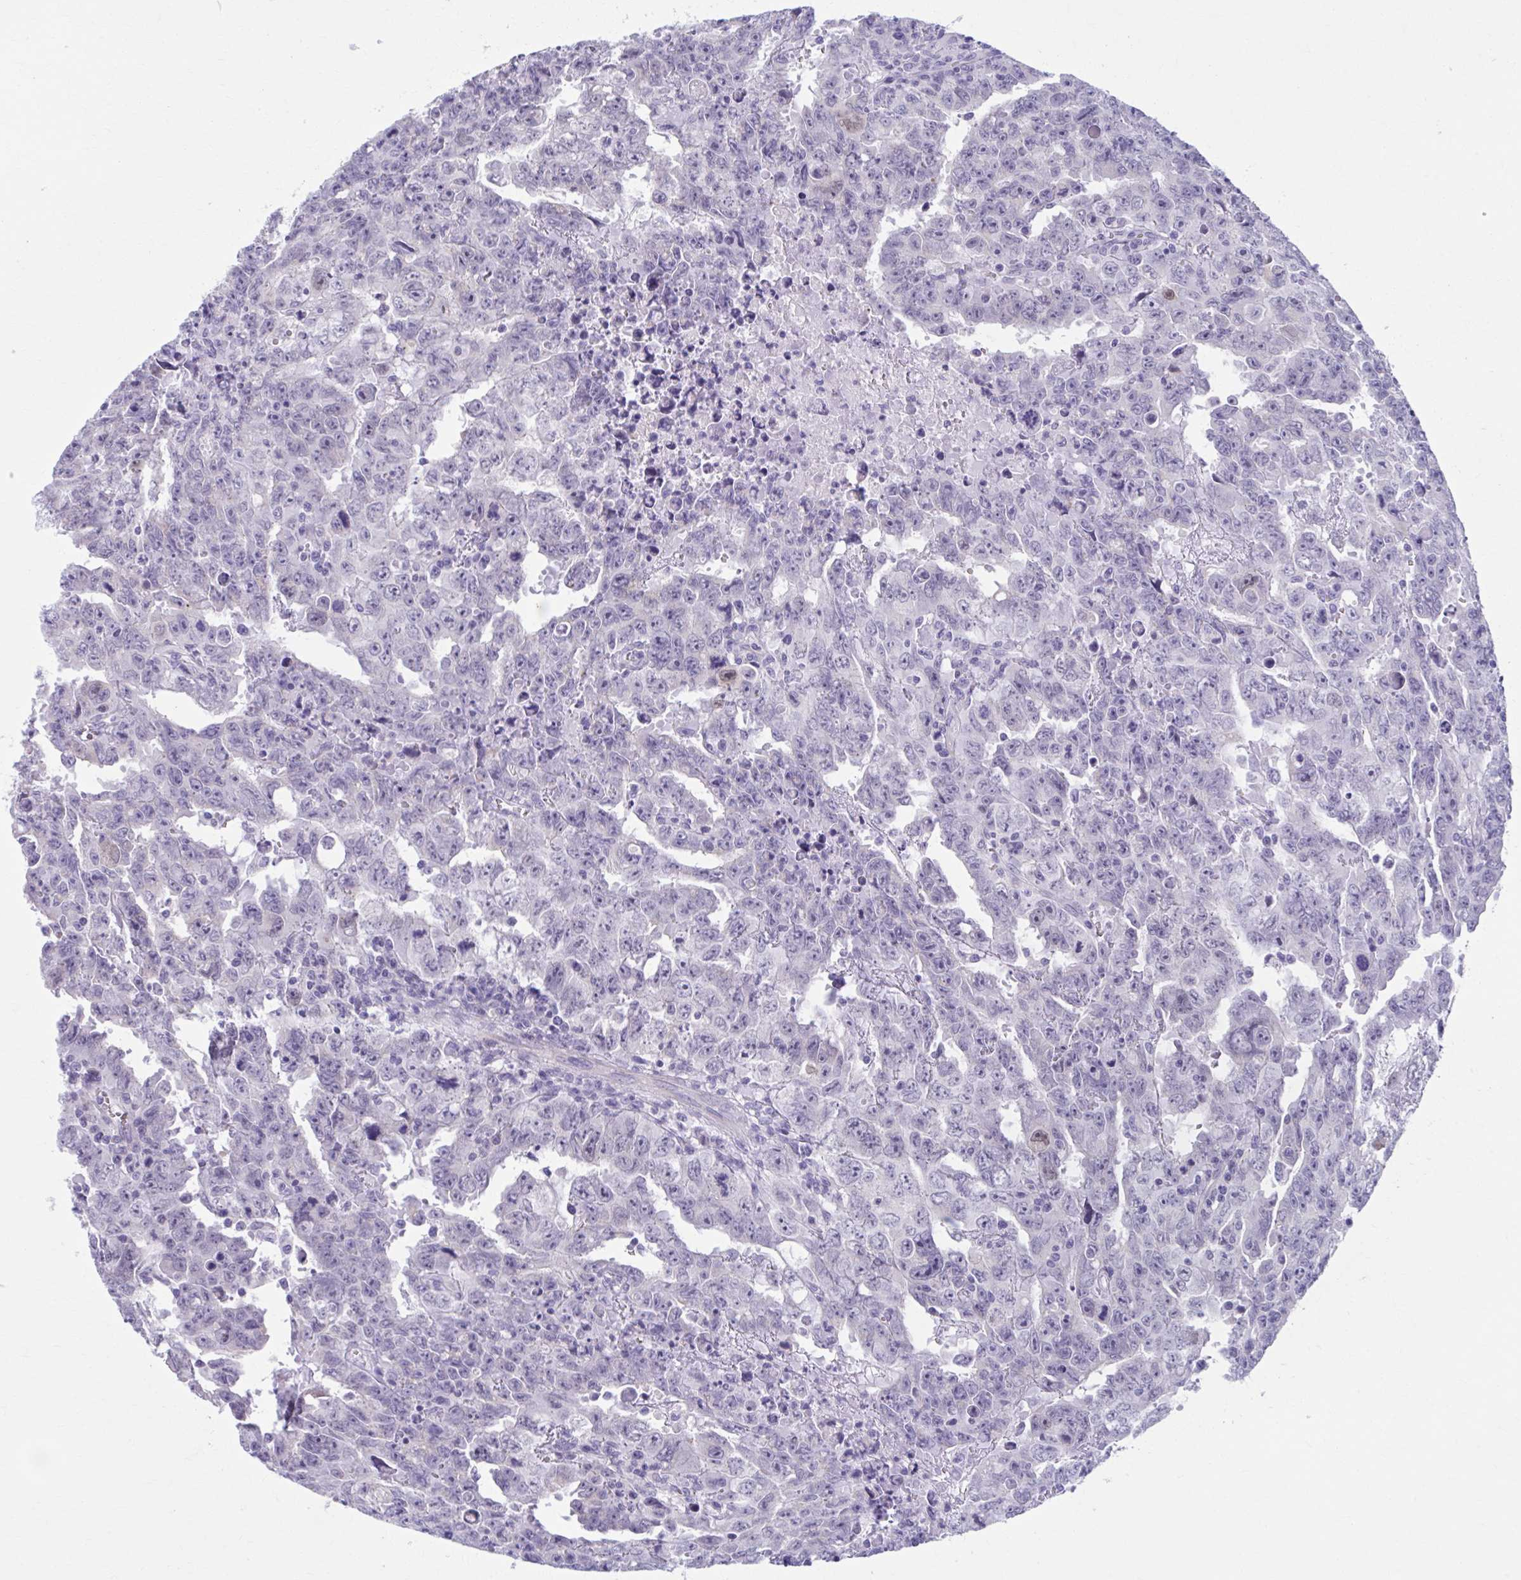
{"staining": {"intensity": "weak", "quantity": "<25%", "location": "nuclear"}, "tissue": "testis cancer", "cell_type": "Tumor cells", "image_type": "cancer", "snomed": [{"axis": "morphology", "description": "Carcinoma, Embryonal, NOS"}, {"axis": "topography", "description": "Testis"}], "caption": "IHC photomicrograph of neoplastic tissue: testis cancer stained with DAB (3,3'-diaminobenzidine) displays no significant protein positivity in tumor cells. (Immunohistochemistry, brightfield microscopy, high magnification).", "gene": "CCDC105", "patient": {"sex": "male", "age": 24}}